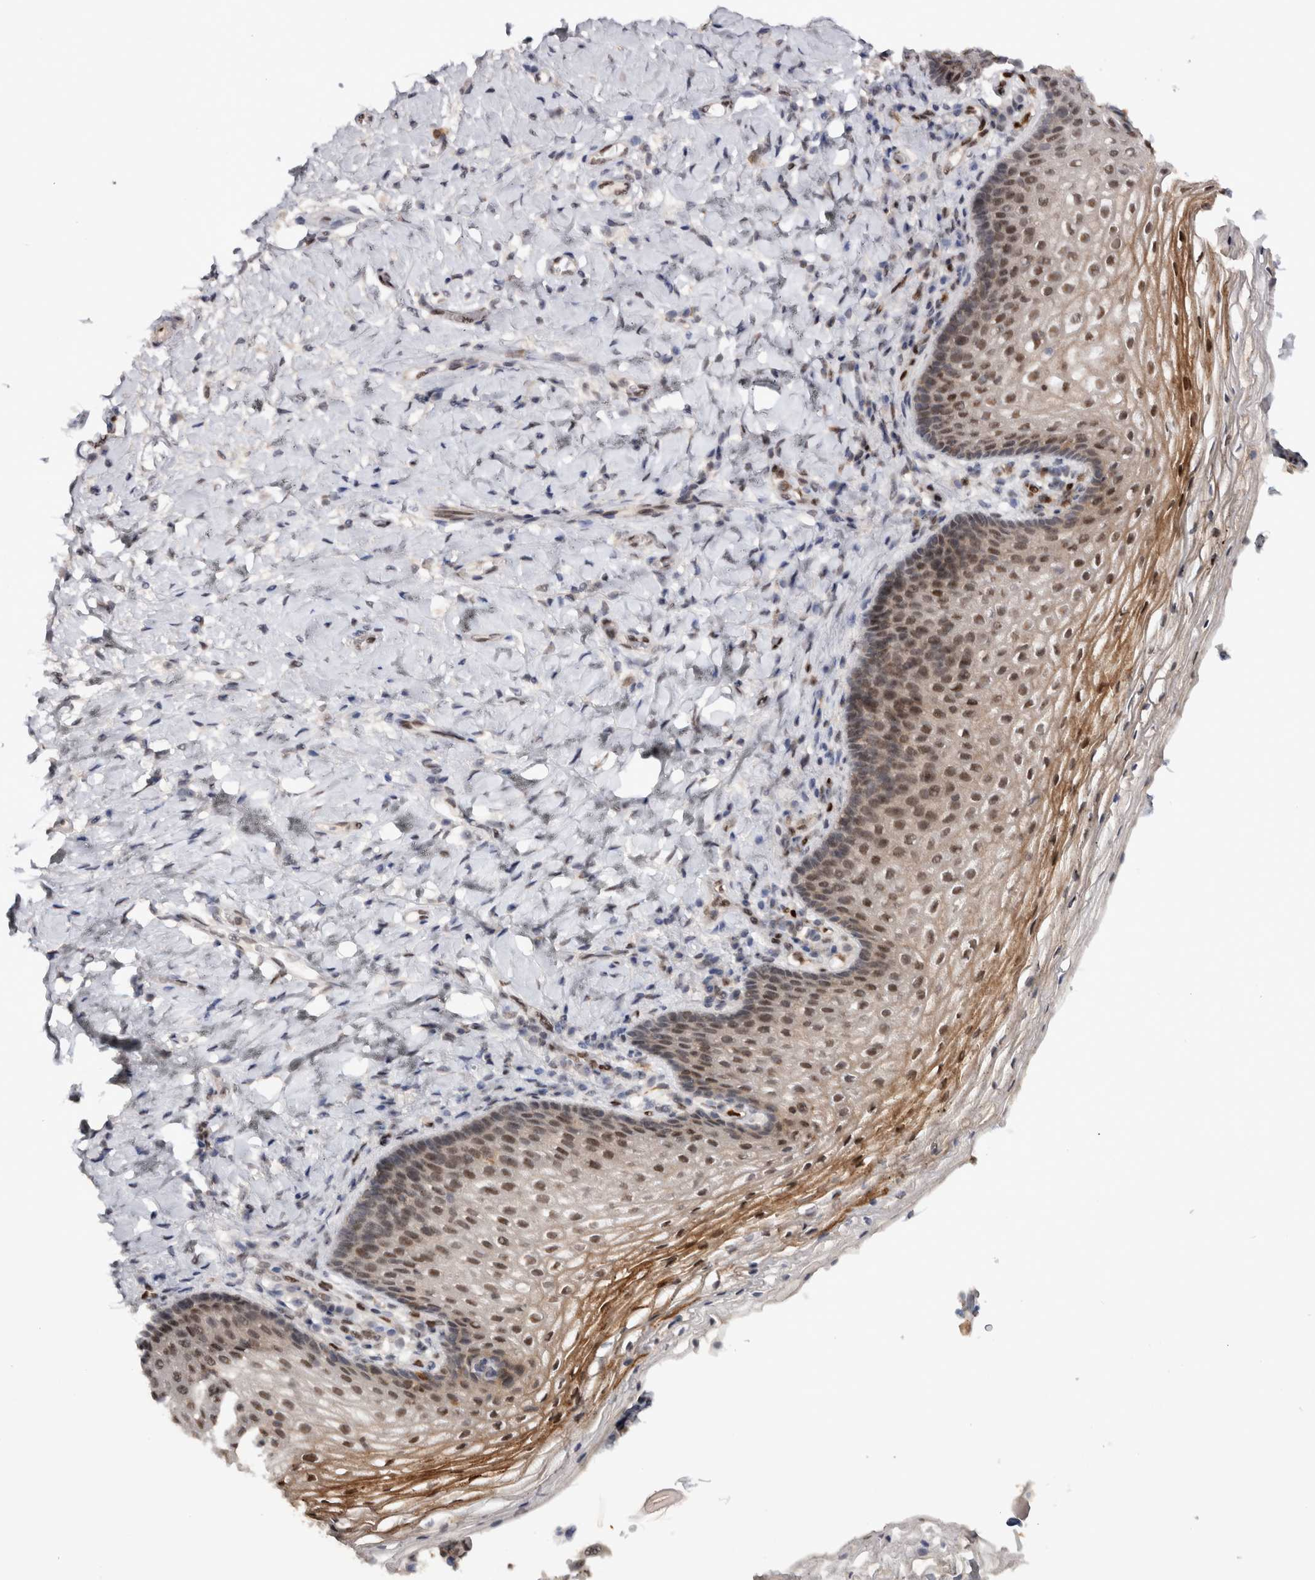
{"staining": {"intensity": "moderate", "quantity": ">75%", "location": "cytoplasmic/membranous,nuclear"}, "tissue": "vagina", "cell_type": "Squamous epithelial cells", "image_type": "normal", "snomed": [{"axis": "morphology", "description": "Normal tissue, NOS"}, {"axis": "topography", "description": "Vagina"}], "caption": "Human vagina stained with a protein marker shows moderate staining in squamous epithelial cells.", "gene": "RPS6KA2", "patient": {"sex": "female", "age": 60}}